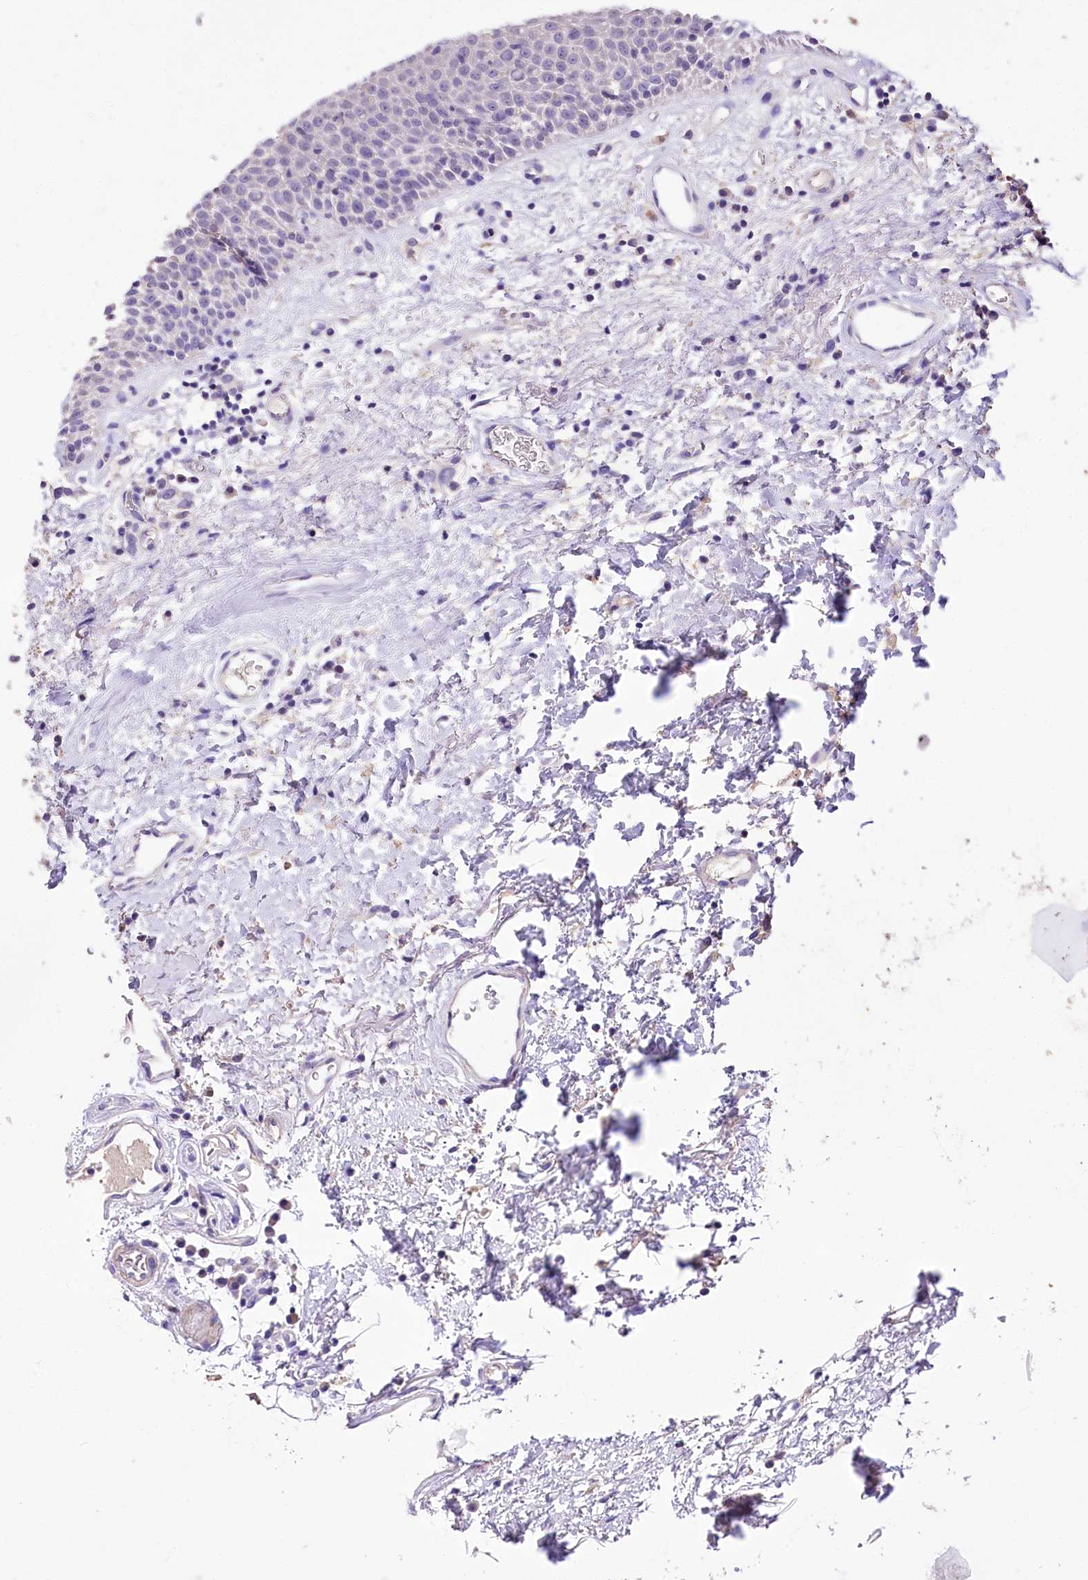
{"staining": {"intensity": "negative", "quantity": "none", "location": "none"}, "tissue": "oral mucosa", "cell_type": "Squamous epithelial cells", "image_type": "normal", "snomed": [{"axis": "morphology", "description": "Normal tissue, NOS"}, {"axis": "topography", "description": "Oral tissue"}], "caption": "The photomicrograph shows no significant positivity in squamous epithelial cells of oral mucosa.", "gene": "PCYOX1L", "patient": {"sex": "male", "age": 74}}